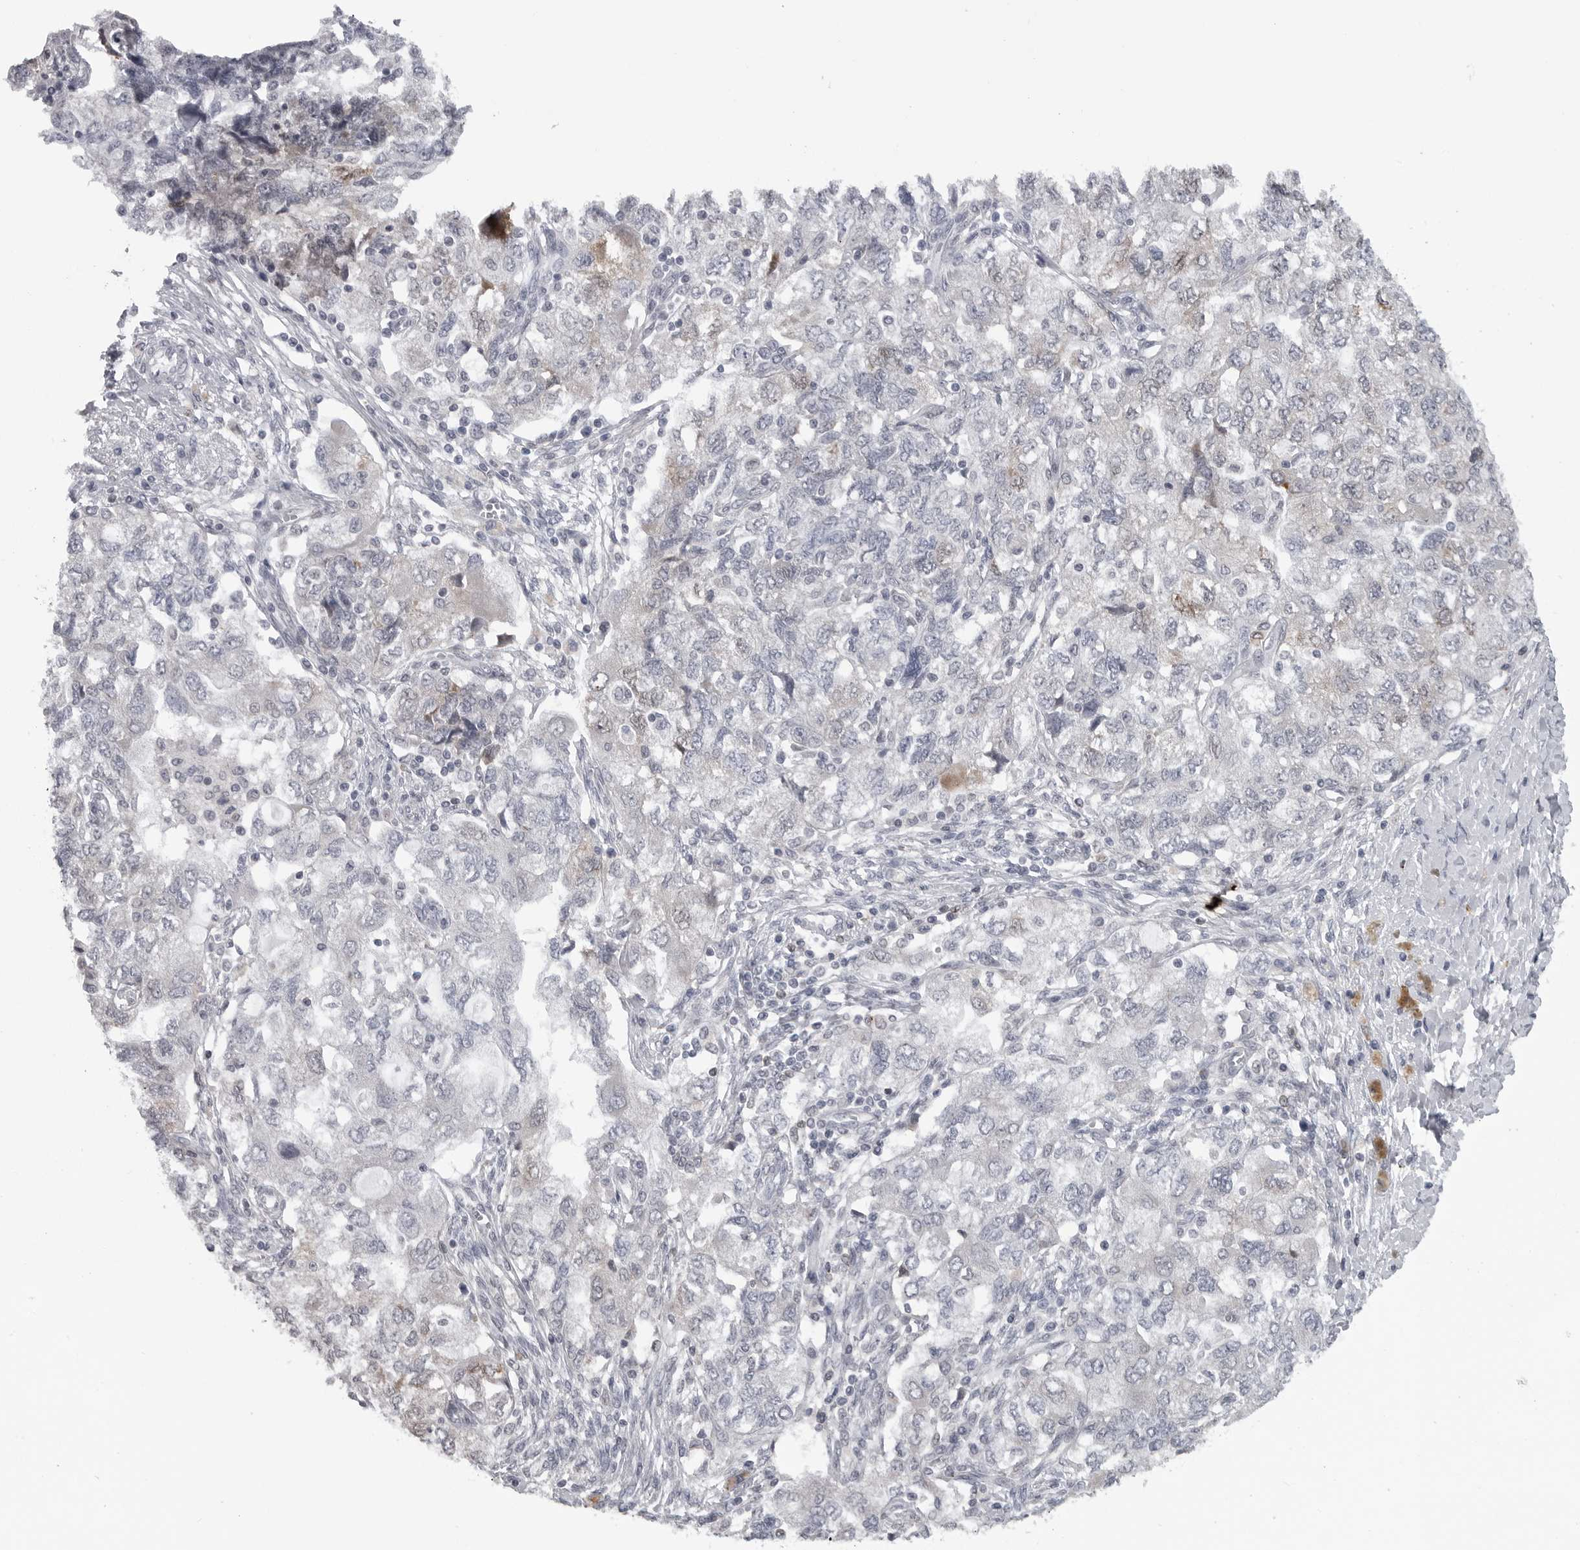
{"staining": {"intensity": "negative", "quantity": "none", "location": "none"}, "tissue": "ovarian cancer", "cell_type": "Tumor cells", "image_type": "cancer", "snomed": [{"axis": "morphology", "description": "Carcinoma, NOS"}, {"axis": "morphology", "description": "Cystadenocarcinoma, serous, NOS"}, {"axis": "topography", "description": "Ovary"}], "caption": "Immunohistochemistry (IHC) micrograph of serous cystadenocarcinoma (ovarian) stained for a protein (brown), which reveals no staining in tumor cells.", "gene": "LYSMD1", "patient": {"sex": "female", "age": 69}}